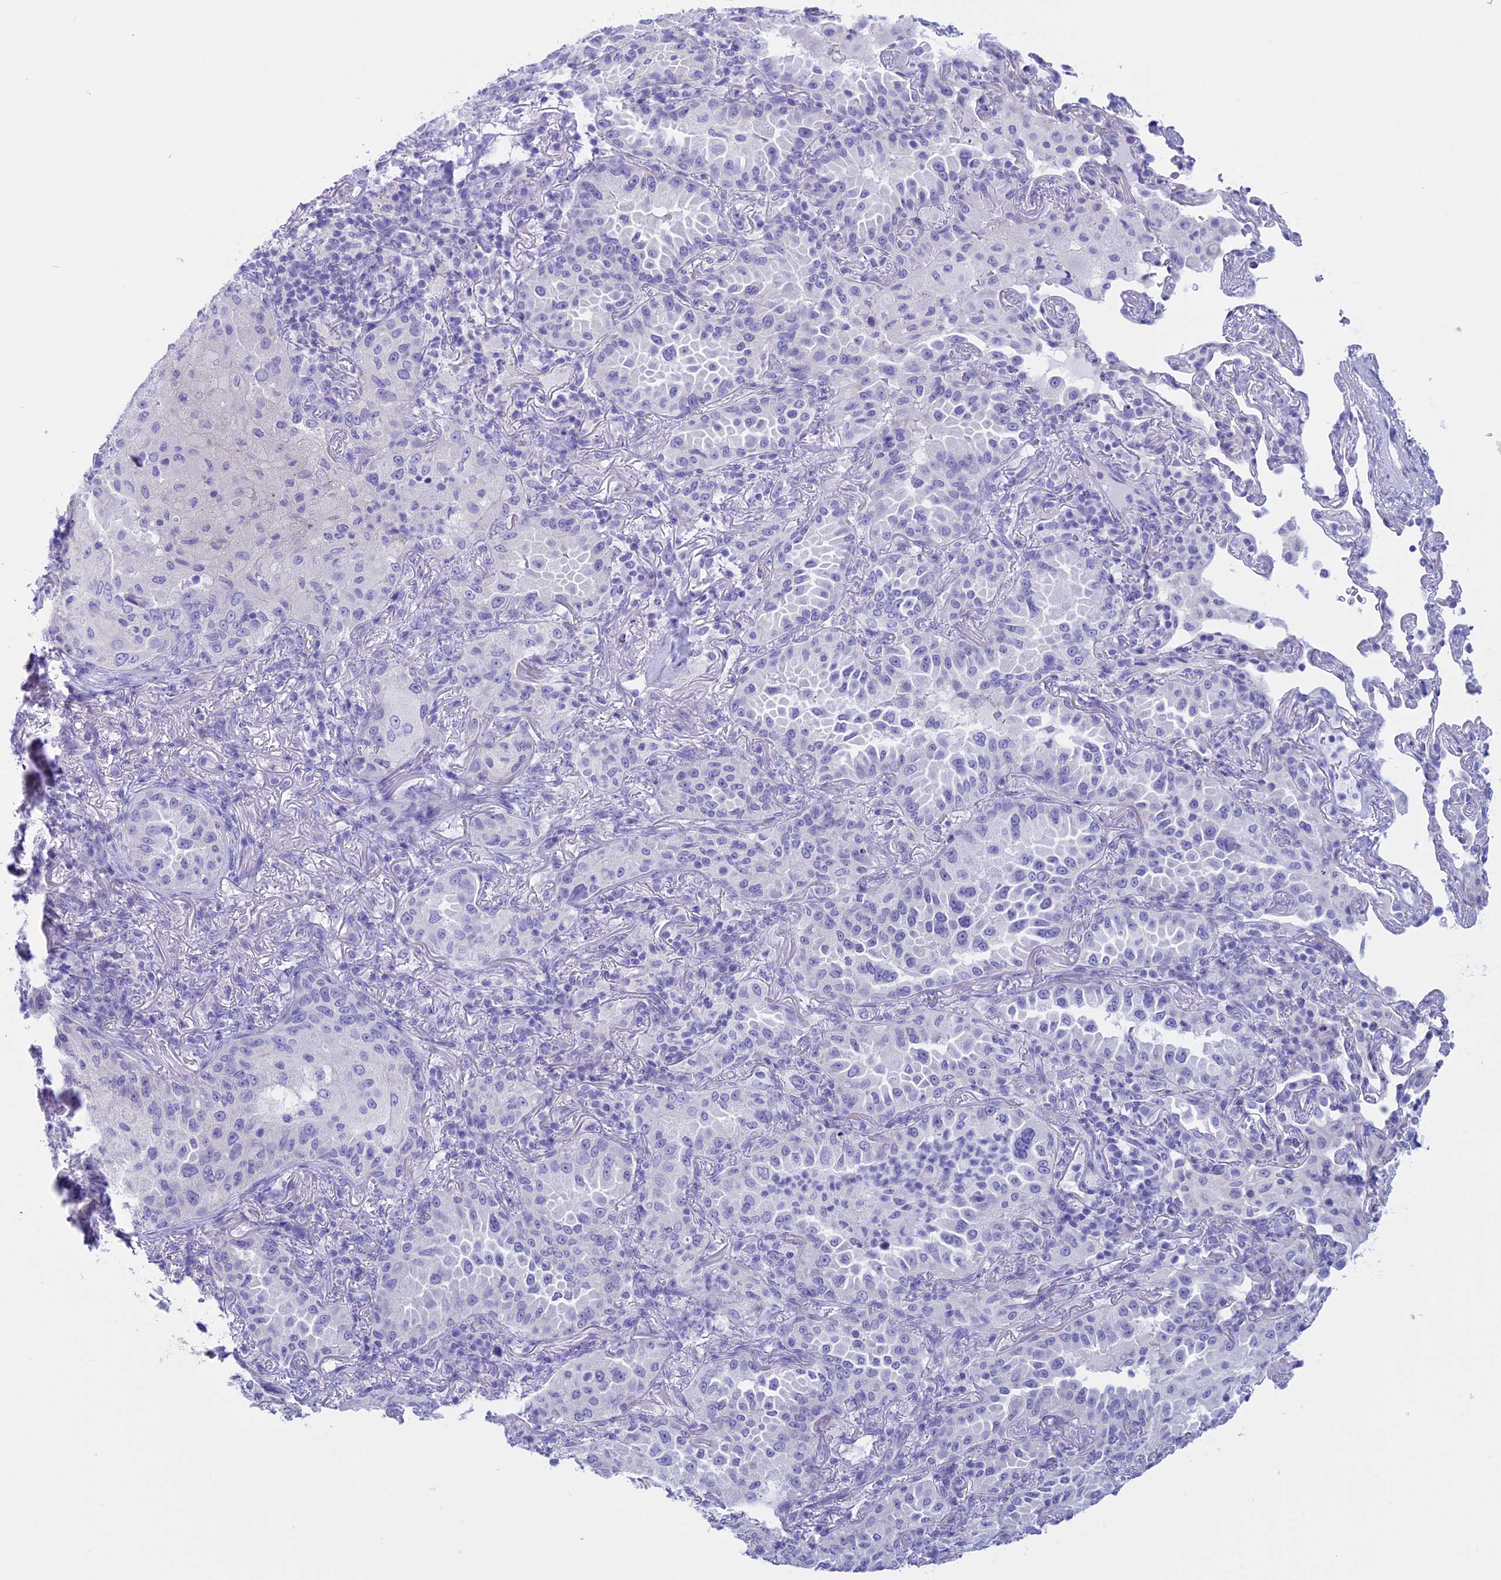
{"staining": {"intensity": "negative", "quantity": "none", "location": "none"}, "tissue": "lung cancer", "cell_type": "Tumor cells", "image_type": "cancer", "snomed": [{"axis": "morphology", "description": "Adenocarcinoma, NOS"}, {"axis": "topography", "description": "Lung"}], "caption": "This is an immunohistochemistry (IHC) histopathology image of human lung adenocarcinoma. There is no positivity in tumor cells.", "gene": "RP1", "patient": {"sex": "female", "age": 69}}